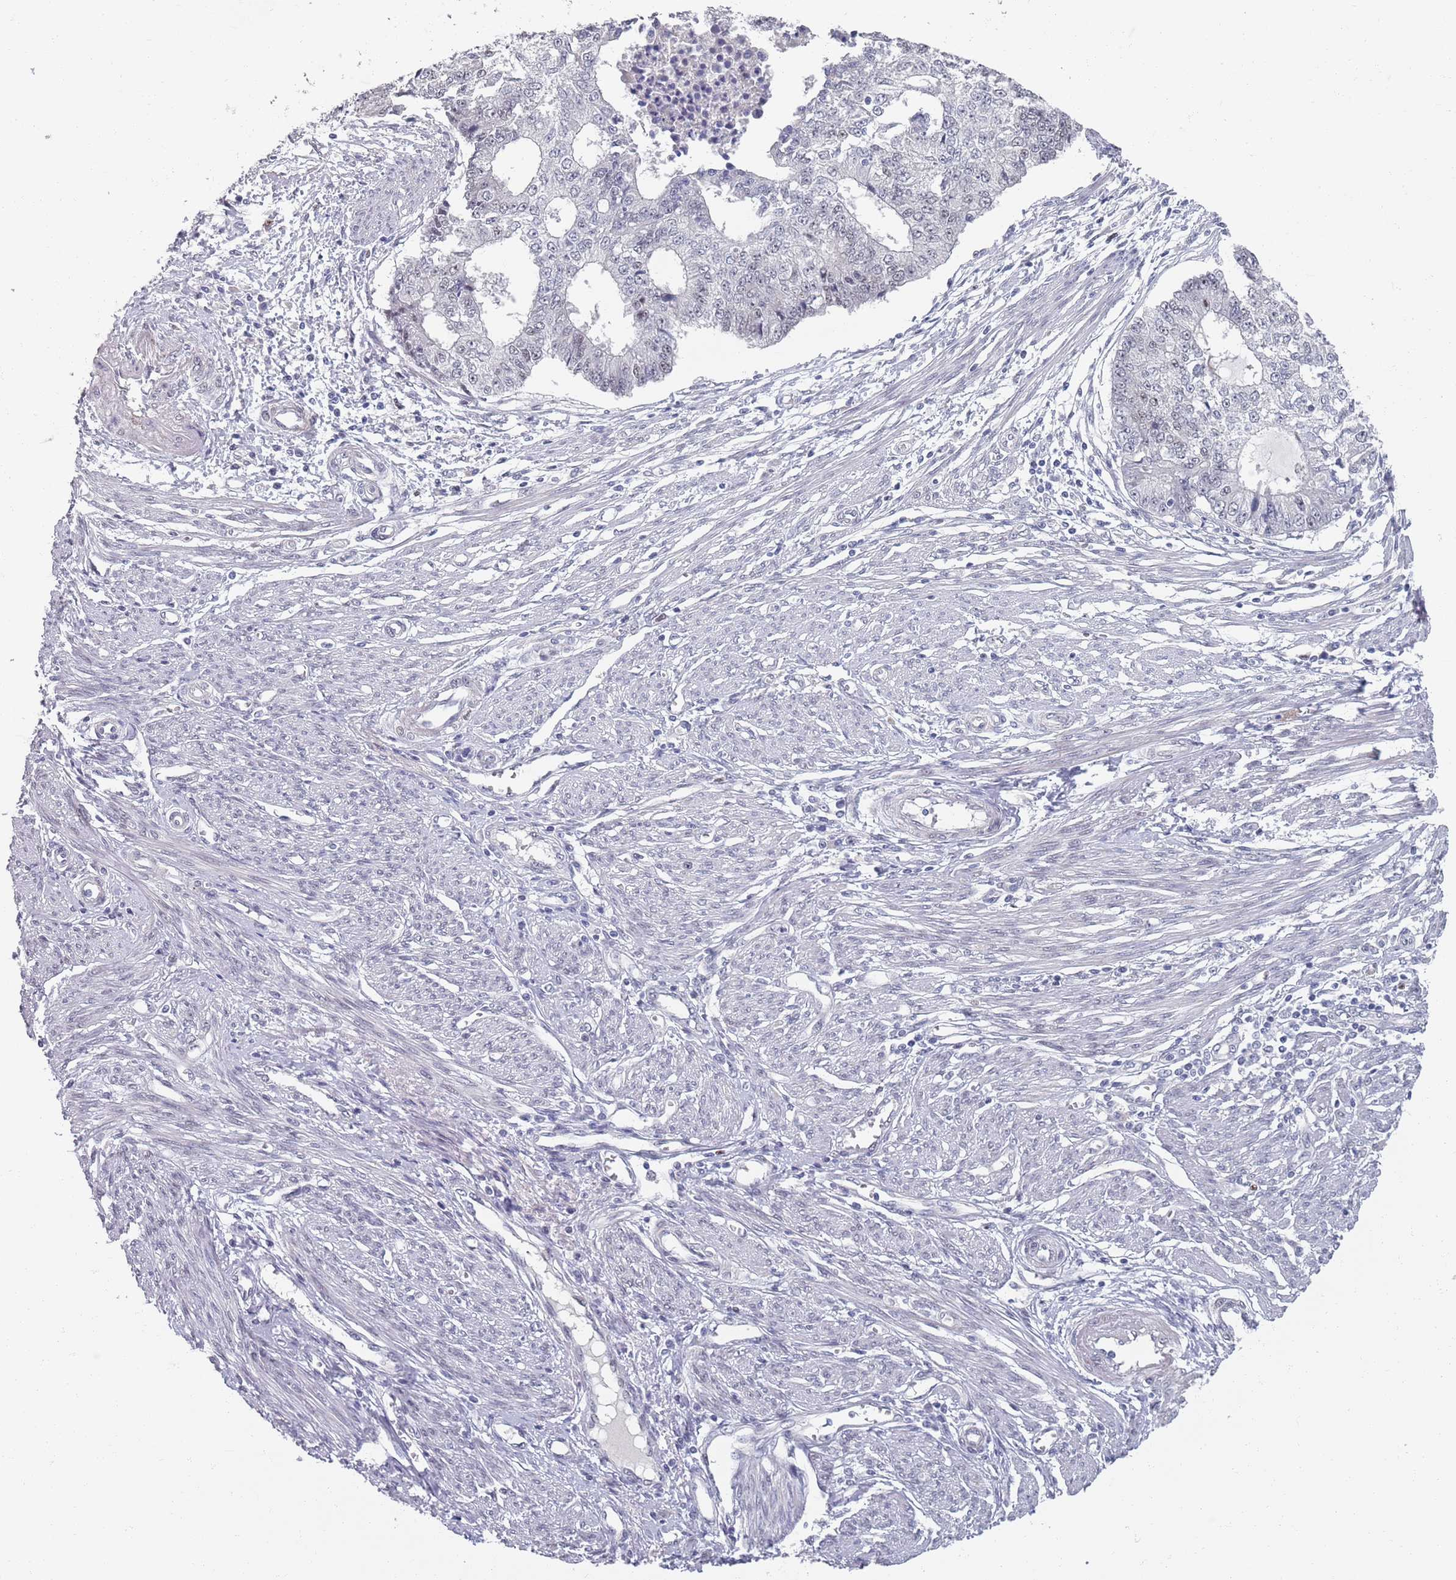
{"staining": {"intensity": "negative", "quantity": "none", "location": "none"}, "tissue": "endometrial cancer", "cell_type": "Tumor cells", "image_type": "cancer", "snomed": [{"axis": "morphology", "description": "Adenocarcinoma, NOS"}, {"axis": "topography", "description": "Endometrium"}], "caption": "This is an immunohistochemistry (IHC) micrograph of human adenocarcinoma (endometrial). There is no staining in tumor cells.", "gene": "SAMD1", "patient": {"sex": "female", "age": 56}}